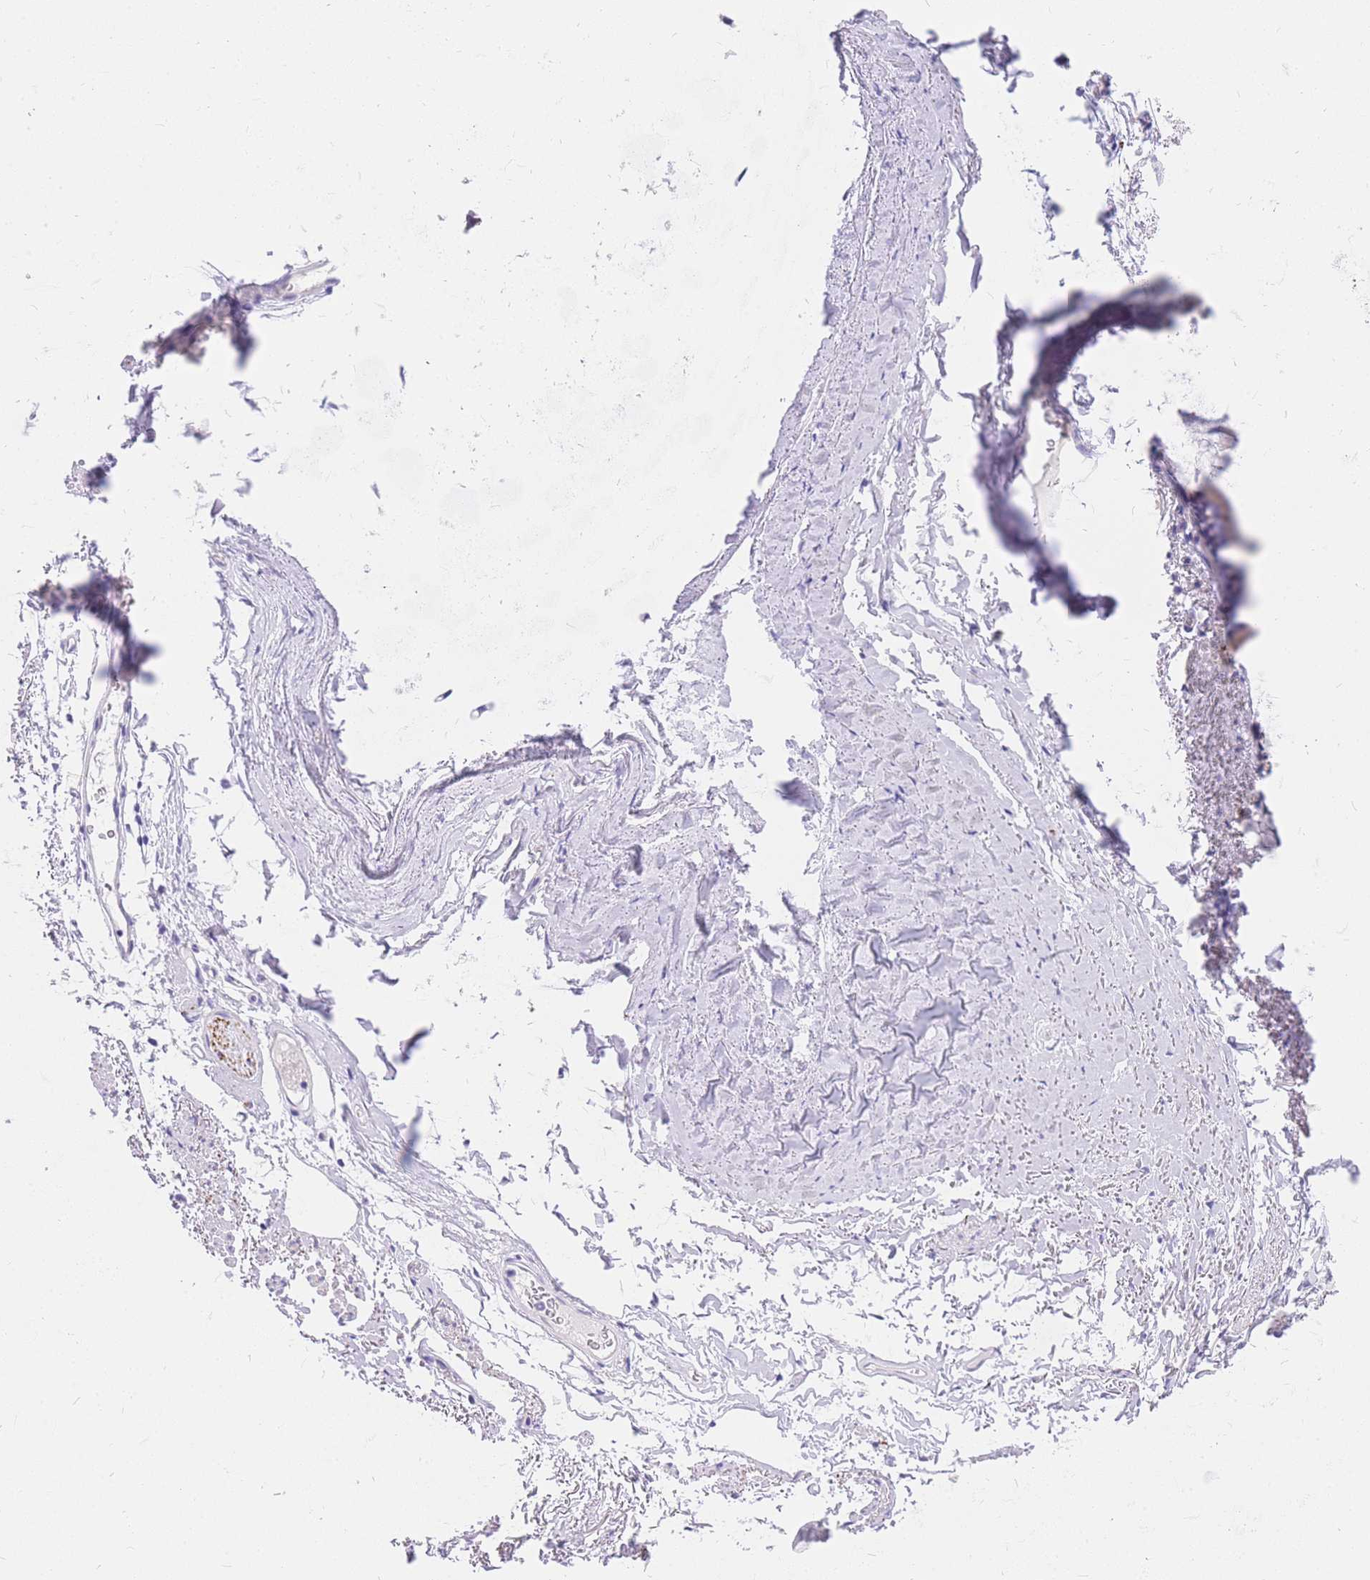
{"staining": {"intensity": "negative", "quantity": "none", "location": "none"}, "tissue": "adipose tissue", "cell_type": "Adipocytes", "image_type": "normal", "snomed": [{"axis": "morphology", "description": "Normal tissue, NOS"}, {"axis": "topography", "description": "Cartilage tissue"}, {"axis": "topography", "description": "Bronchus"}], "caption": "Immunohistochemistry (IHC) of normal adipose tissue displays no staining in adipocytes.", "gene": "UPK1A", "patient": {"sex": "female", "age": 73}}